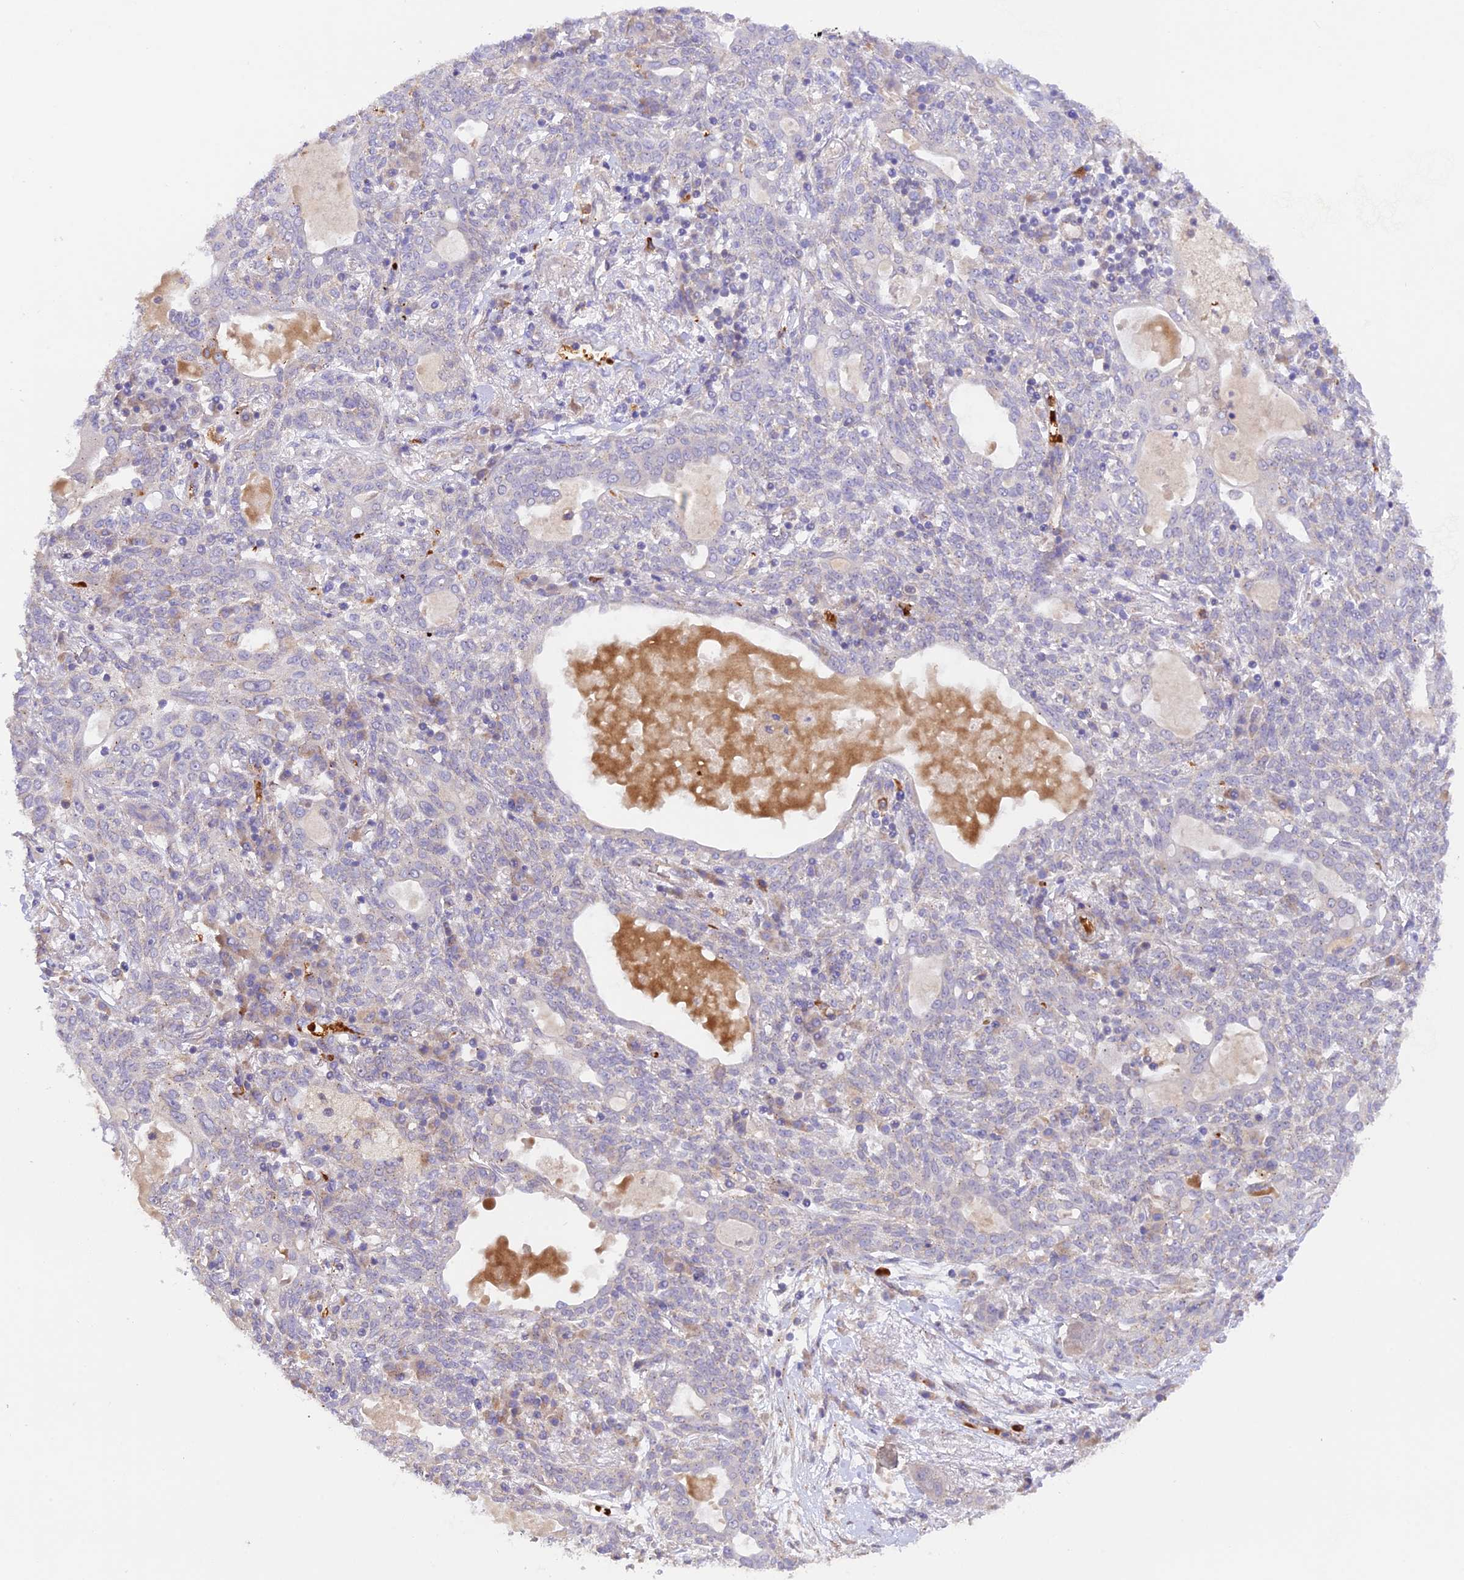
{"staining": {"intensity": "negative", "quantity": "none", "location": "none"}, "tissue": "lung cancer", "cell_type": "Tumor cells", "image_type": "cancer", "snomed": [{"axis": "morphology", "description": "Squamous cell carcinoma, NOS"}, {"axis": "topography", "description": "Lung"}], "caption": "There is no significant expression in tumor cells of lung squamous cell carcinoma. The staining is performed using DAB (3,3'-diaminobenzidine) brown chromogen with nuclei counter-stained in using hematoxylin.", "gene": "WDFY4", "patient": {"sex": "female", "age": 70}}